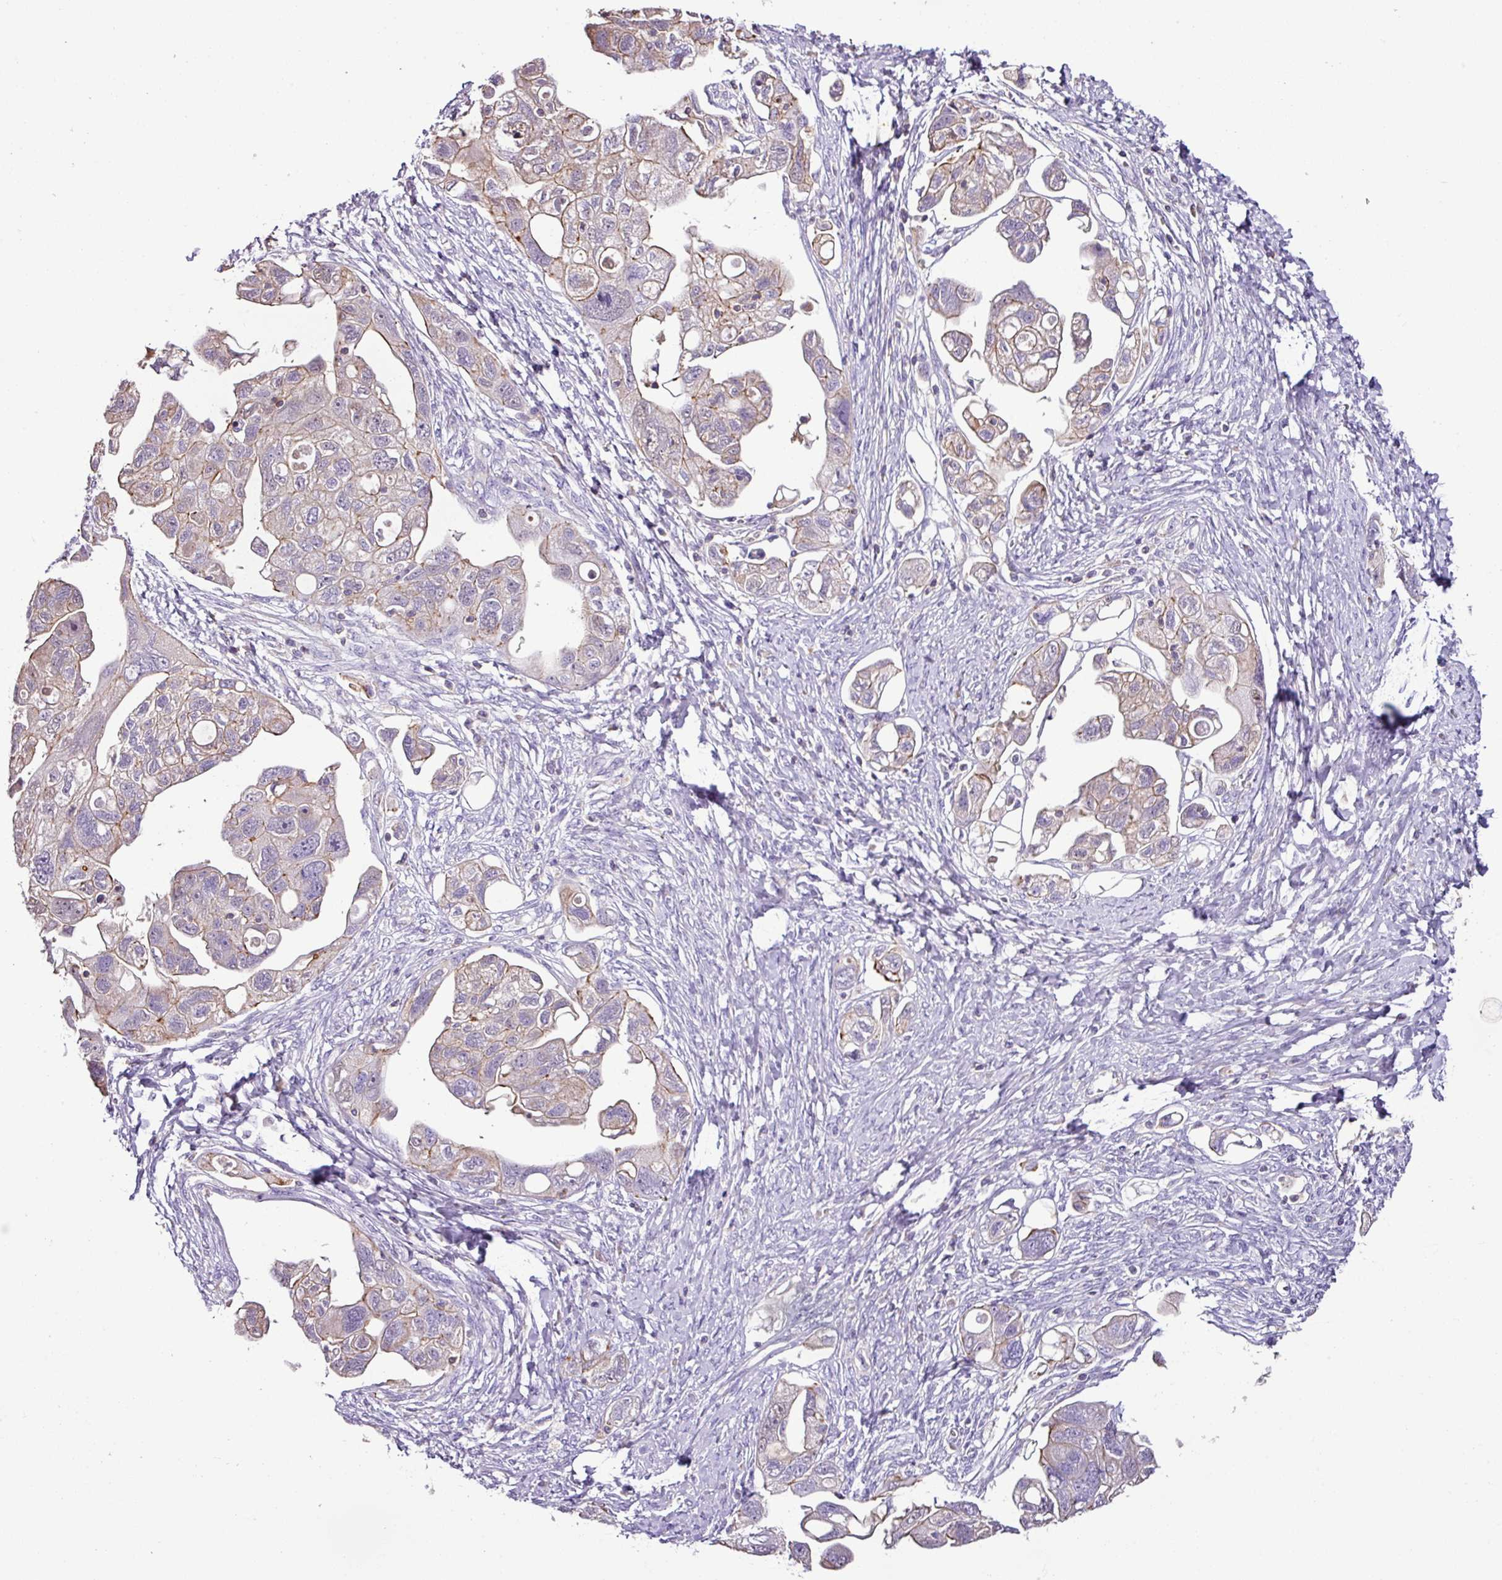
{"staining": {"intensity": "weak", "quantity": "<25%", "location": "cytoplasmic/membranous"}, "tissue": "ovarian cancer", "cell_type": "Tumor cells", "image_type": "cancer", "snomed": [{"axis": "morphology", "description": "Carcinoma, NOS"}, {"axis": "morphology", "description": "Cystadenocarcinoma, serous, NOS"}, {"axis": "topography", "description": "Ovary"}], "caption": "DAB (3,3'-diaminobenzidine) immunohistochemical staining of carcinoma (ovarian) reveals no significant expression in tumor cells. (Immunohistochemistry, brightfield microscopy, high magnification).", "gene": "AGR3", "patient": {"sex": "female", "age": 69}}